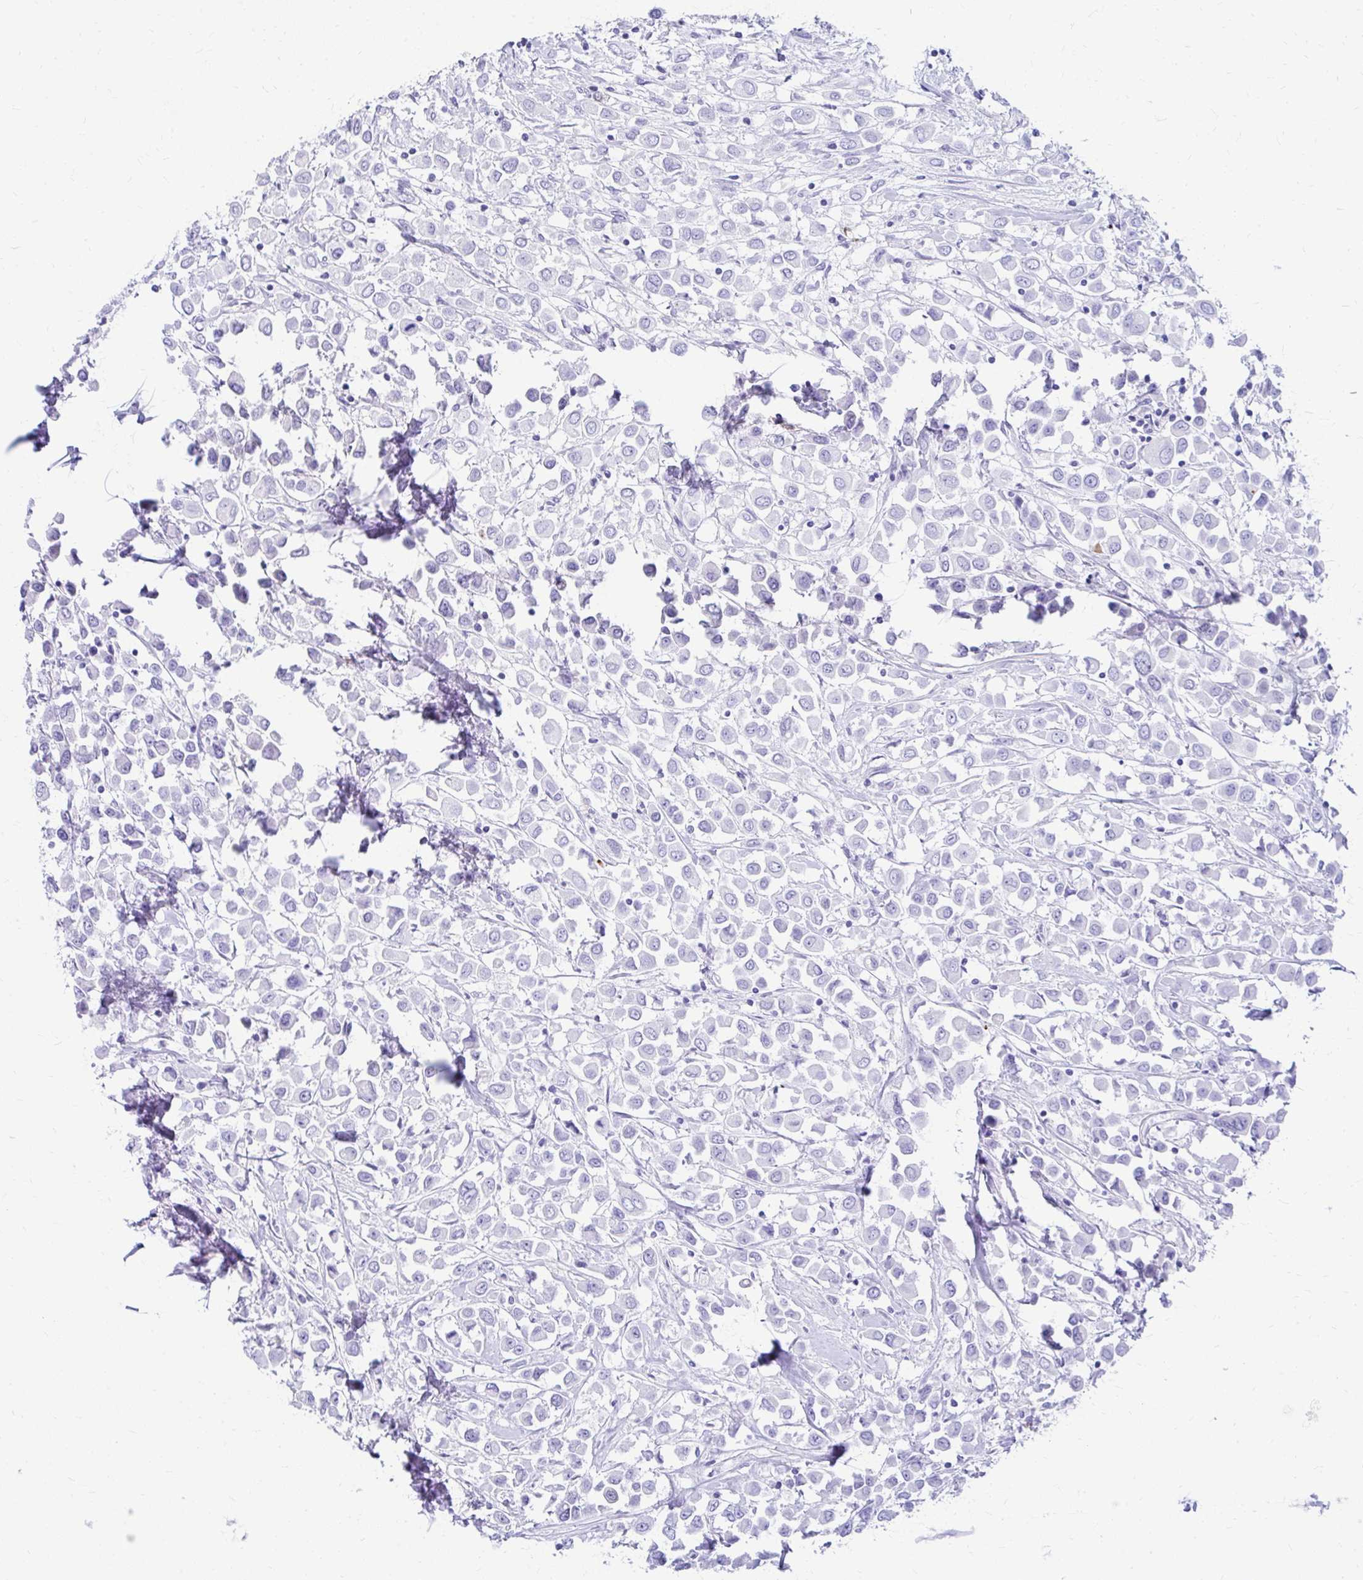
{"staining": {"intensity": "negative", "quantity": "none", "location": "none"}, "tissue": "breast cancer", "cell_type": "Tumor cells", "image_type": "cancer", "snomed": [{"axis": "morphology", "description": "Duct carcinoma"}, {"axis": "topography", "description": "Breast"}], "caption": "High magnification brightfield microscopy of breast invasive ductal carcinoma stained with DAB (3,3'-diaminobenzidine) (brown) and counterstained with hematoxylin (blue): tumor cells show no significant expression.", "gene": "NSG2", "patient": {"sex": "female", "age": 61}}